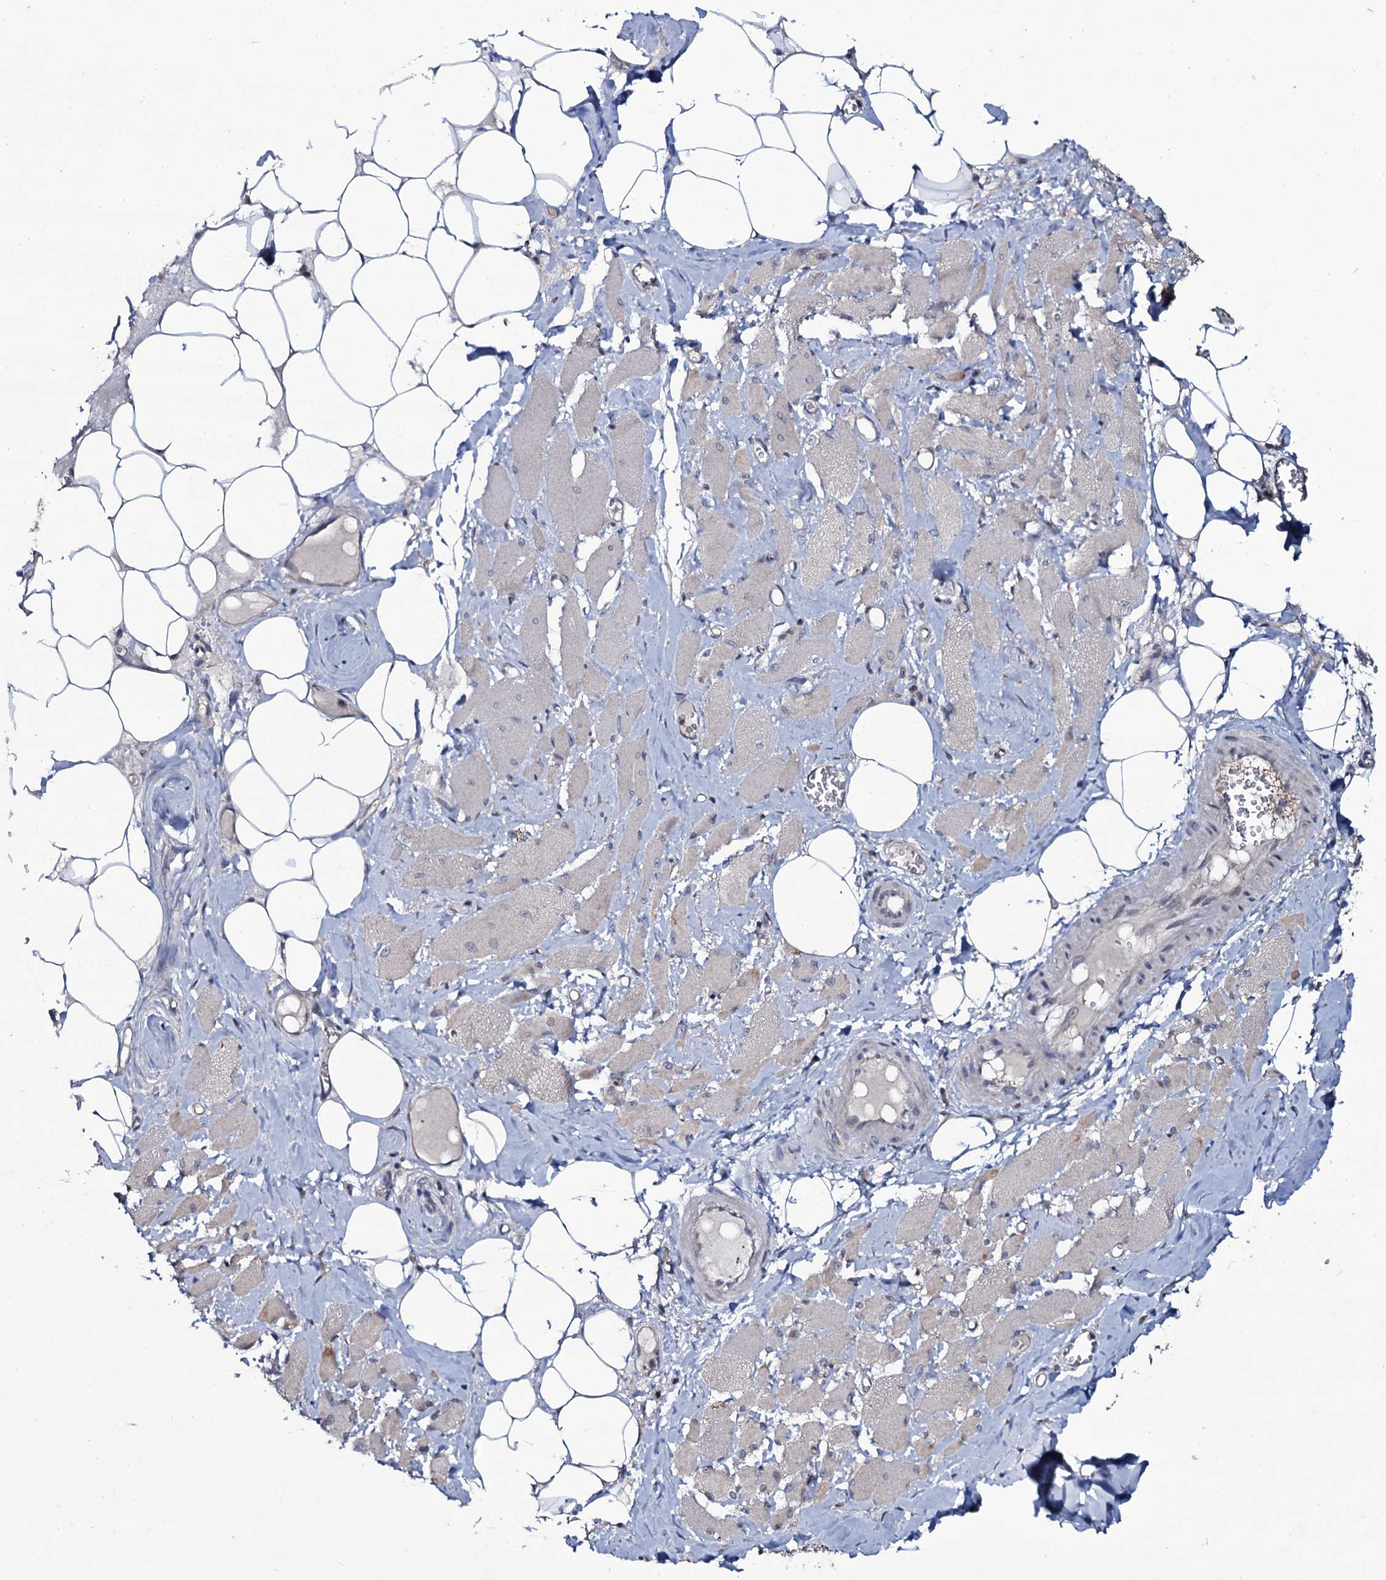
{"staining": {"intensity": "weak", "quantity": "25%-75%", "location": "cytoplasmic/membranous"}, "tissue": "skeletal muscle", "cell_type": "Myocytes", "image_type": "normal", "snomed": [{"axis": "morphology", "description": "Normal tissue, NOS"}, {"axis": "morphology", "description": "Basal cell carcinoma"}, {"axis": "topography", "description": "Skeletal muscle"}], "caption": "Immunohistochemistry of normal skeletal muscle displays low levels of weak cytoplasmic/membranous expression in about 25%-75% of myocytes.", "gene": "SNAP23", "patient": {"sex": "female", "age": 64}}